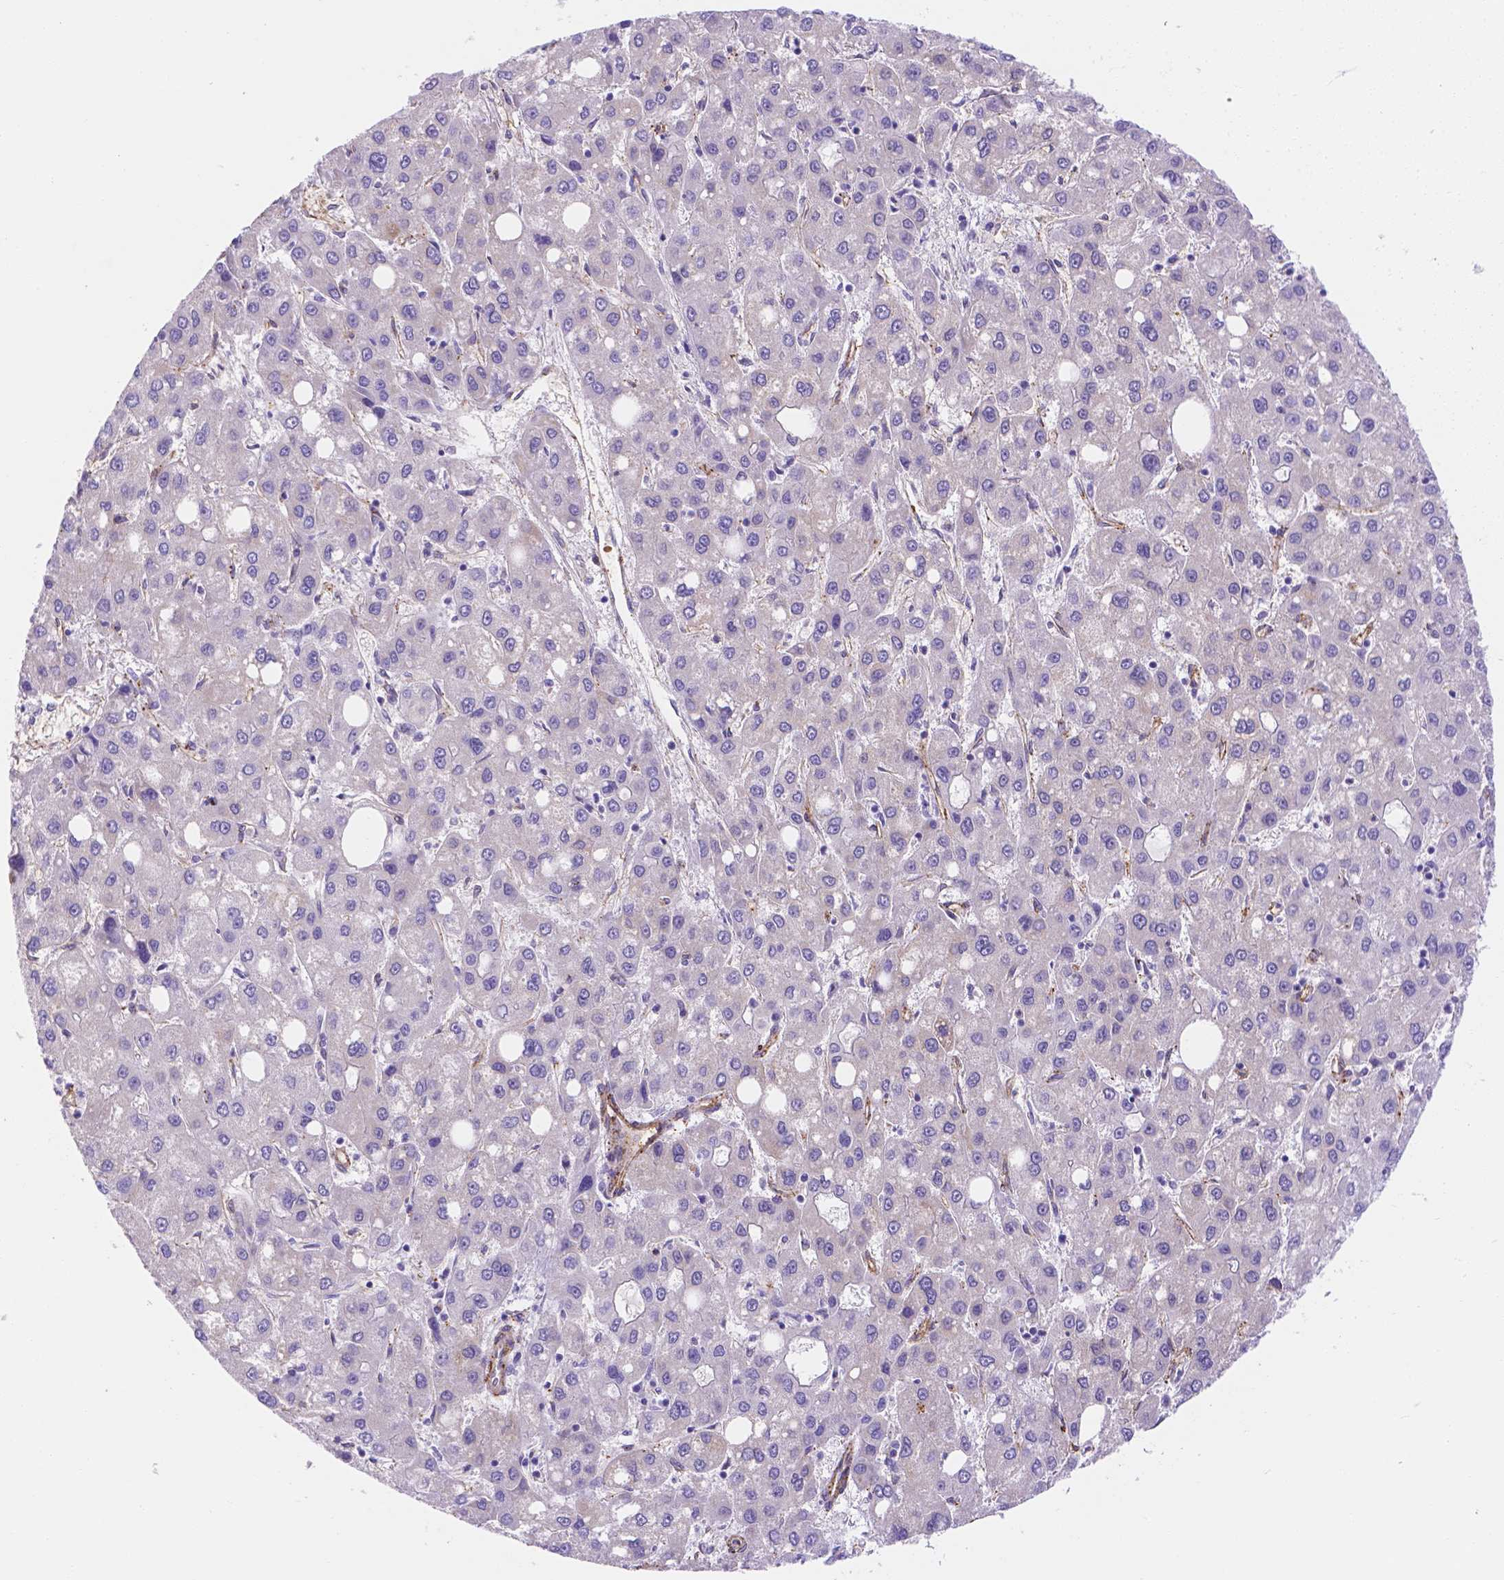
{"staining": {"intensity": "negative", "quantity": "none", "location": "none"}, "tissue": "liver cancer", "cell_type": "Tumor cells", "image_type": "cancer", "snomed": [{"axis": "morphology", "description": "Carcinoma, Hepatocellular, NOS"}, {"axis": "topography", "description": "Liver"}], "caption": "DAB immunohistochemical staining of human liver cancer exhibits no significant staining in tumor cells. (Stains: DAB IHC with hematoxylin counter stain, Microscopy: brightfield microscopy at high magnification).", "gene": "SLC40A1", "patient": {"sex": "male", "age": 73}}